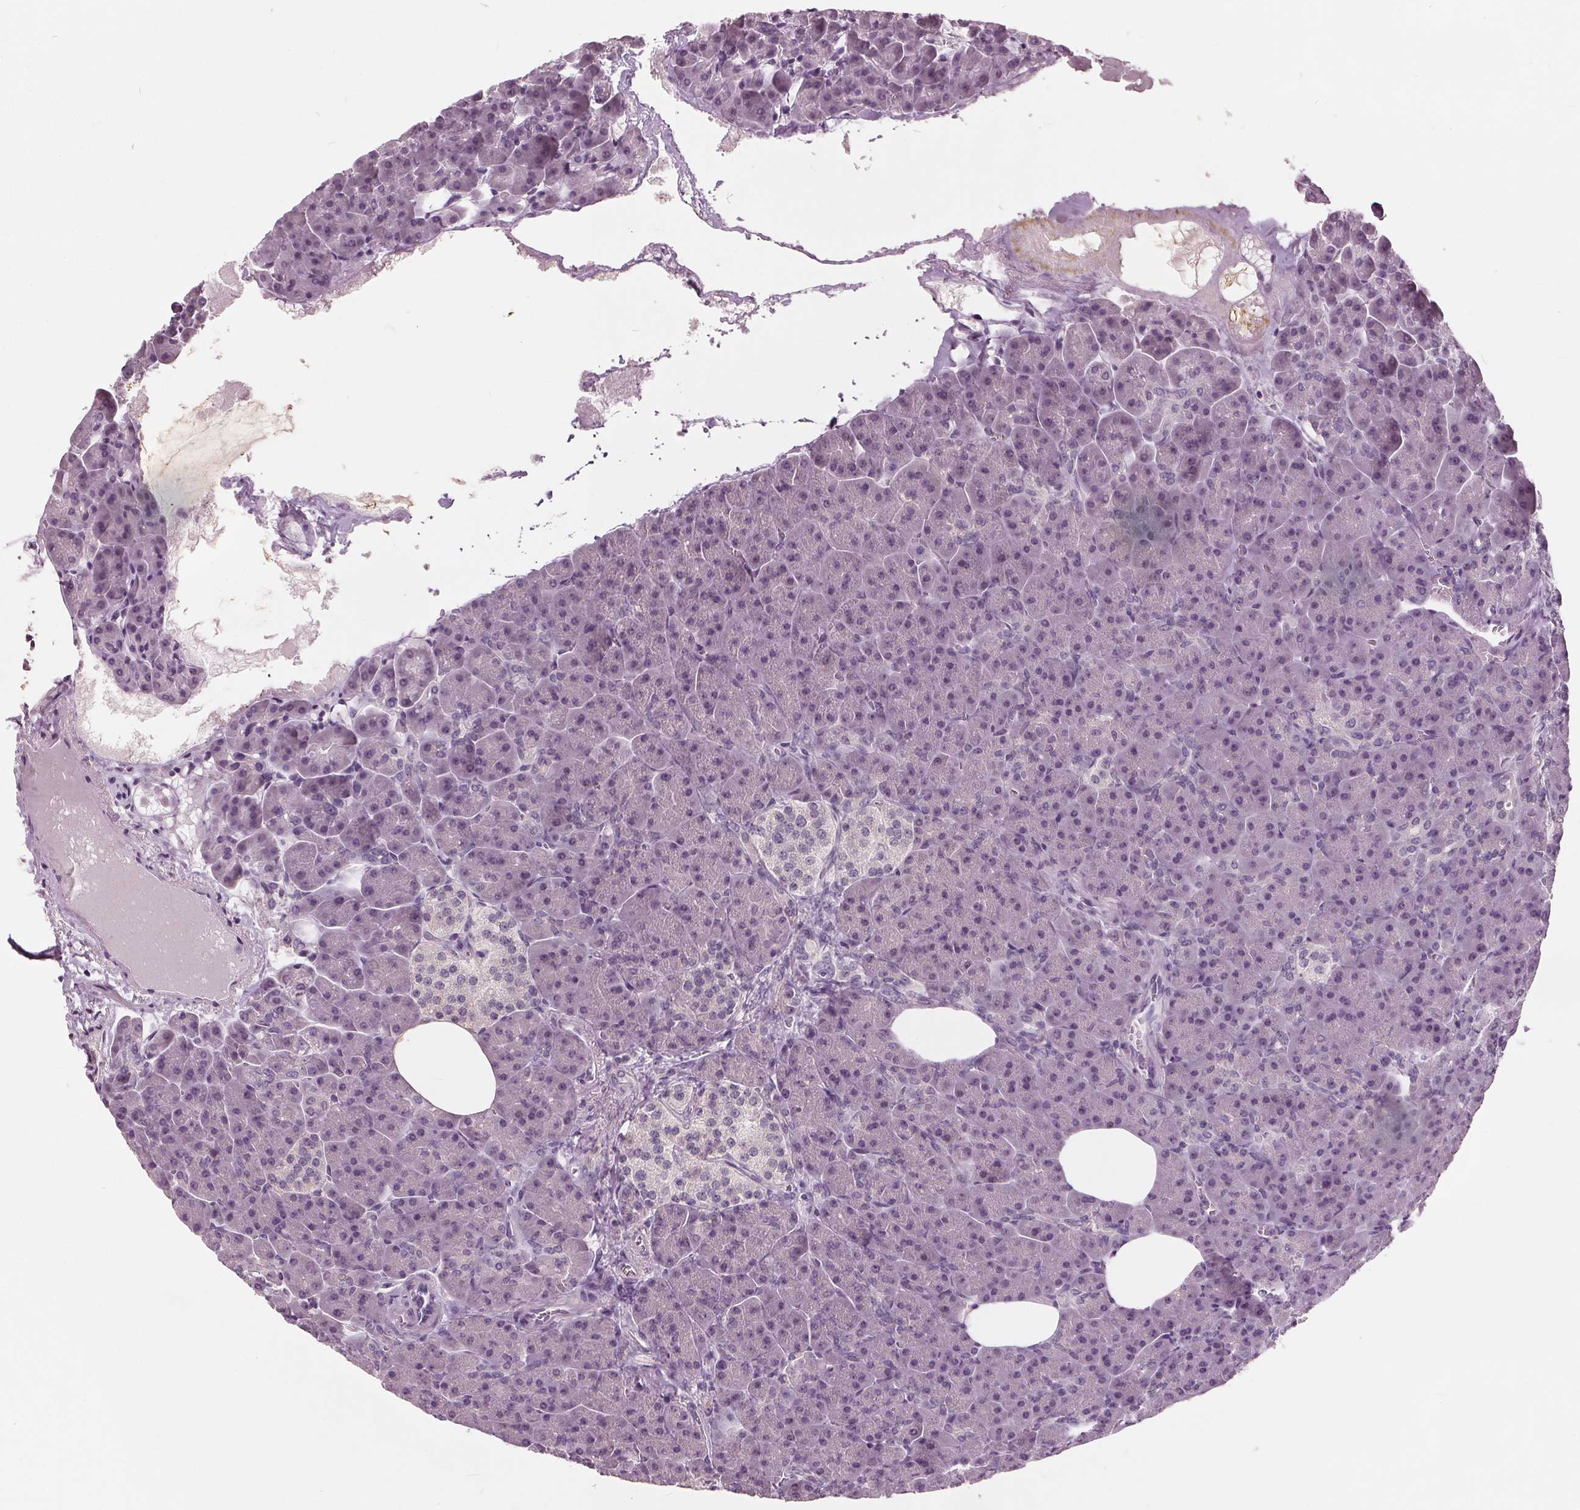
{"staining": {"intensity": "negative", "quantity": "none", "location": "none"}, "tissue": "pancreas", "cell_type": "Exocrine glandular cells", "image_type": "normal", "snomed": [{"axis": "morphology", "description": "Normal tissue, NOS"}, {"axis": "topography", "description": "Pancreas"}], "caption": "The histopathology image exhibits no staining of exocrine glandular cells in unremarkable pancreas.", "gene": "TKFC", "patient": {"sex": "female", "age": 74}}